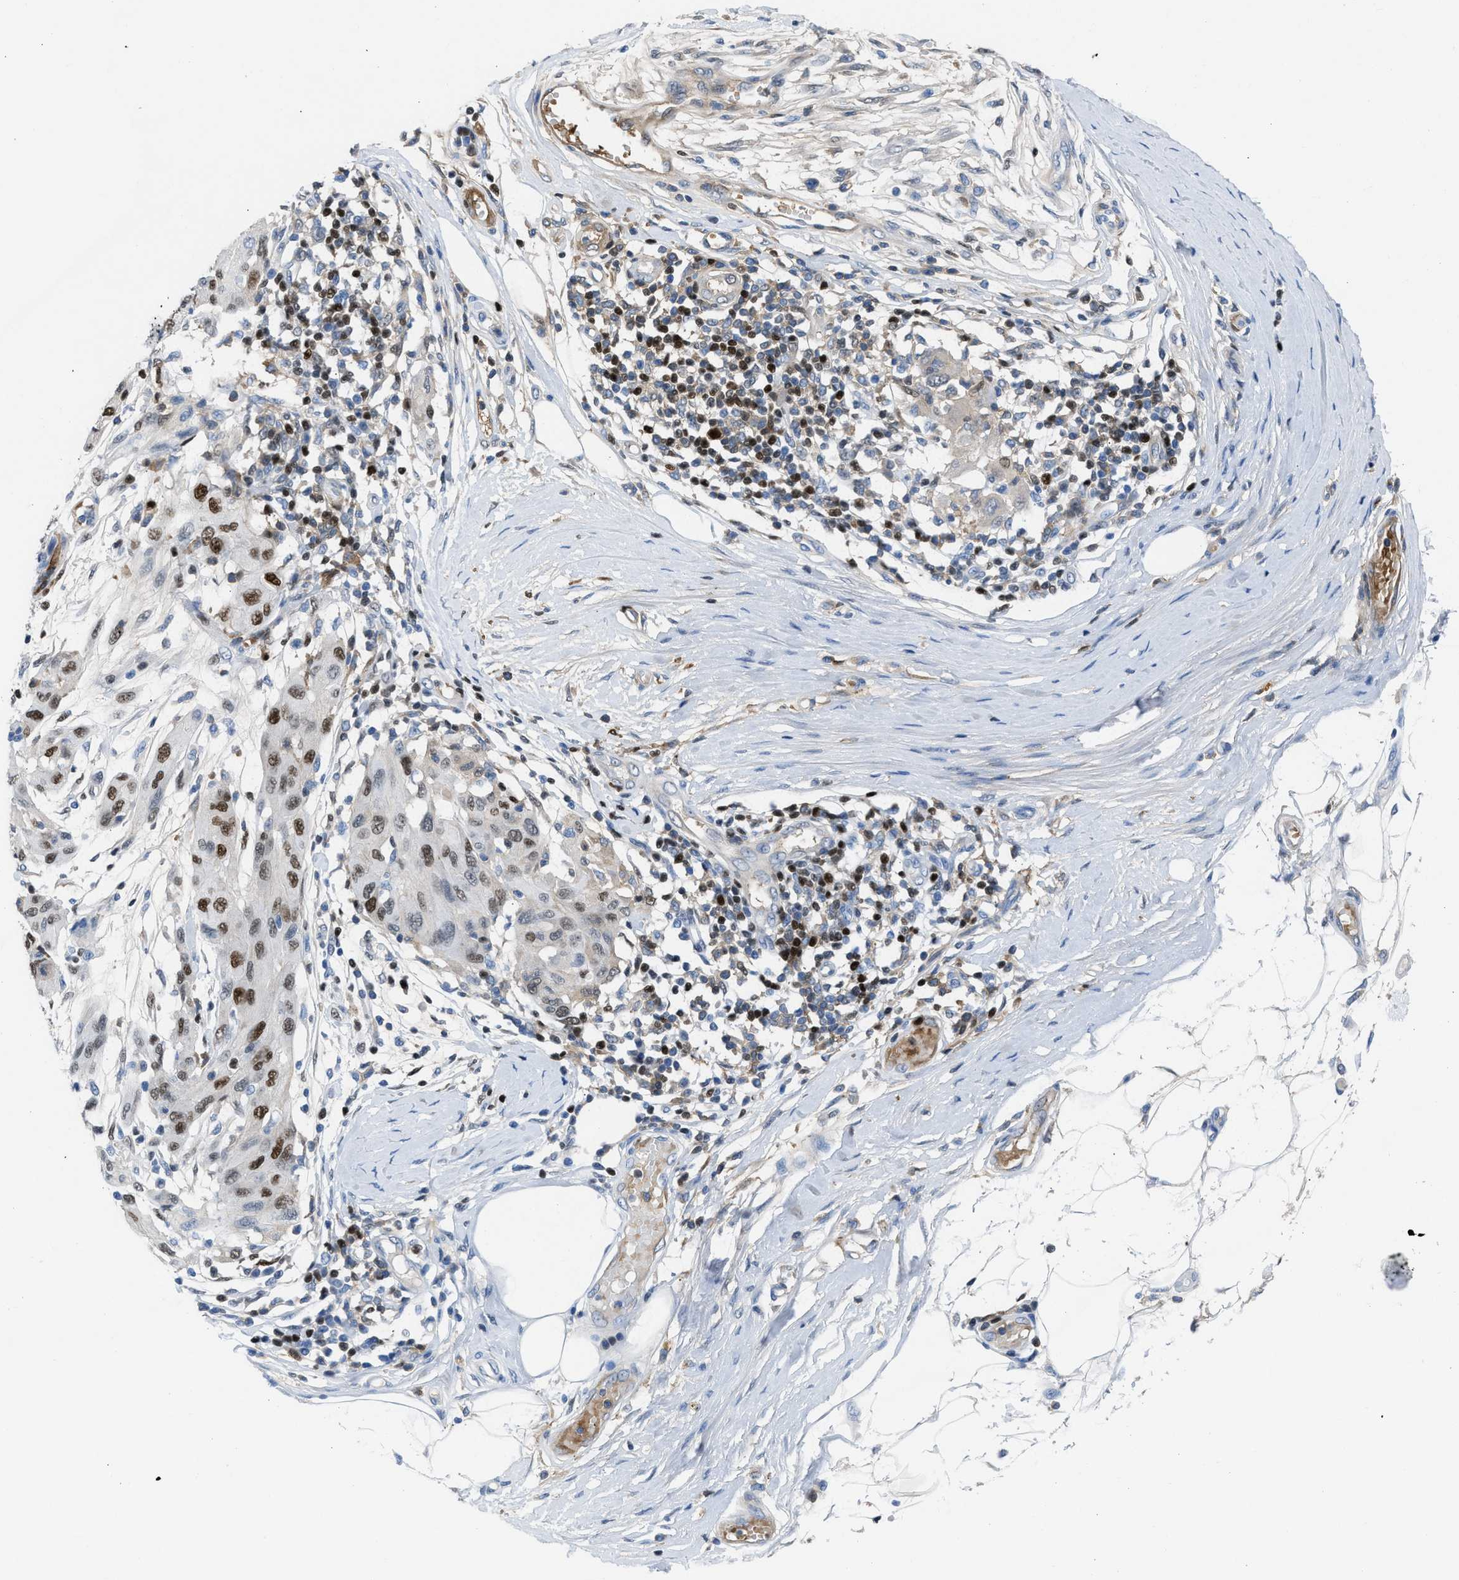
{"staining": {"intensity": "moderate", "quantity": ">75%", "location": "nuclear"}, "tissue": "melanoma", "cell_type": "Tumor cells", "image_type": "cancer", "snomed": [{"axis": "morphology", "description": "Normal tissue, NOS"}, {"axis": "morphology", "description": "Malignant melanoma, NOS"}, {"axis": "topography", "description": "Skin"}], "caption": "Brown immunohistochemical staining in human melanoma reveals moderate nuclear staining in about >75% of tumor cells.", "gene": "LEF1", "patient": {"sex": "male", "age": 62}}